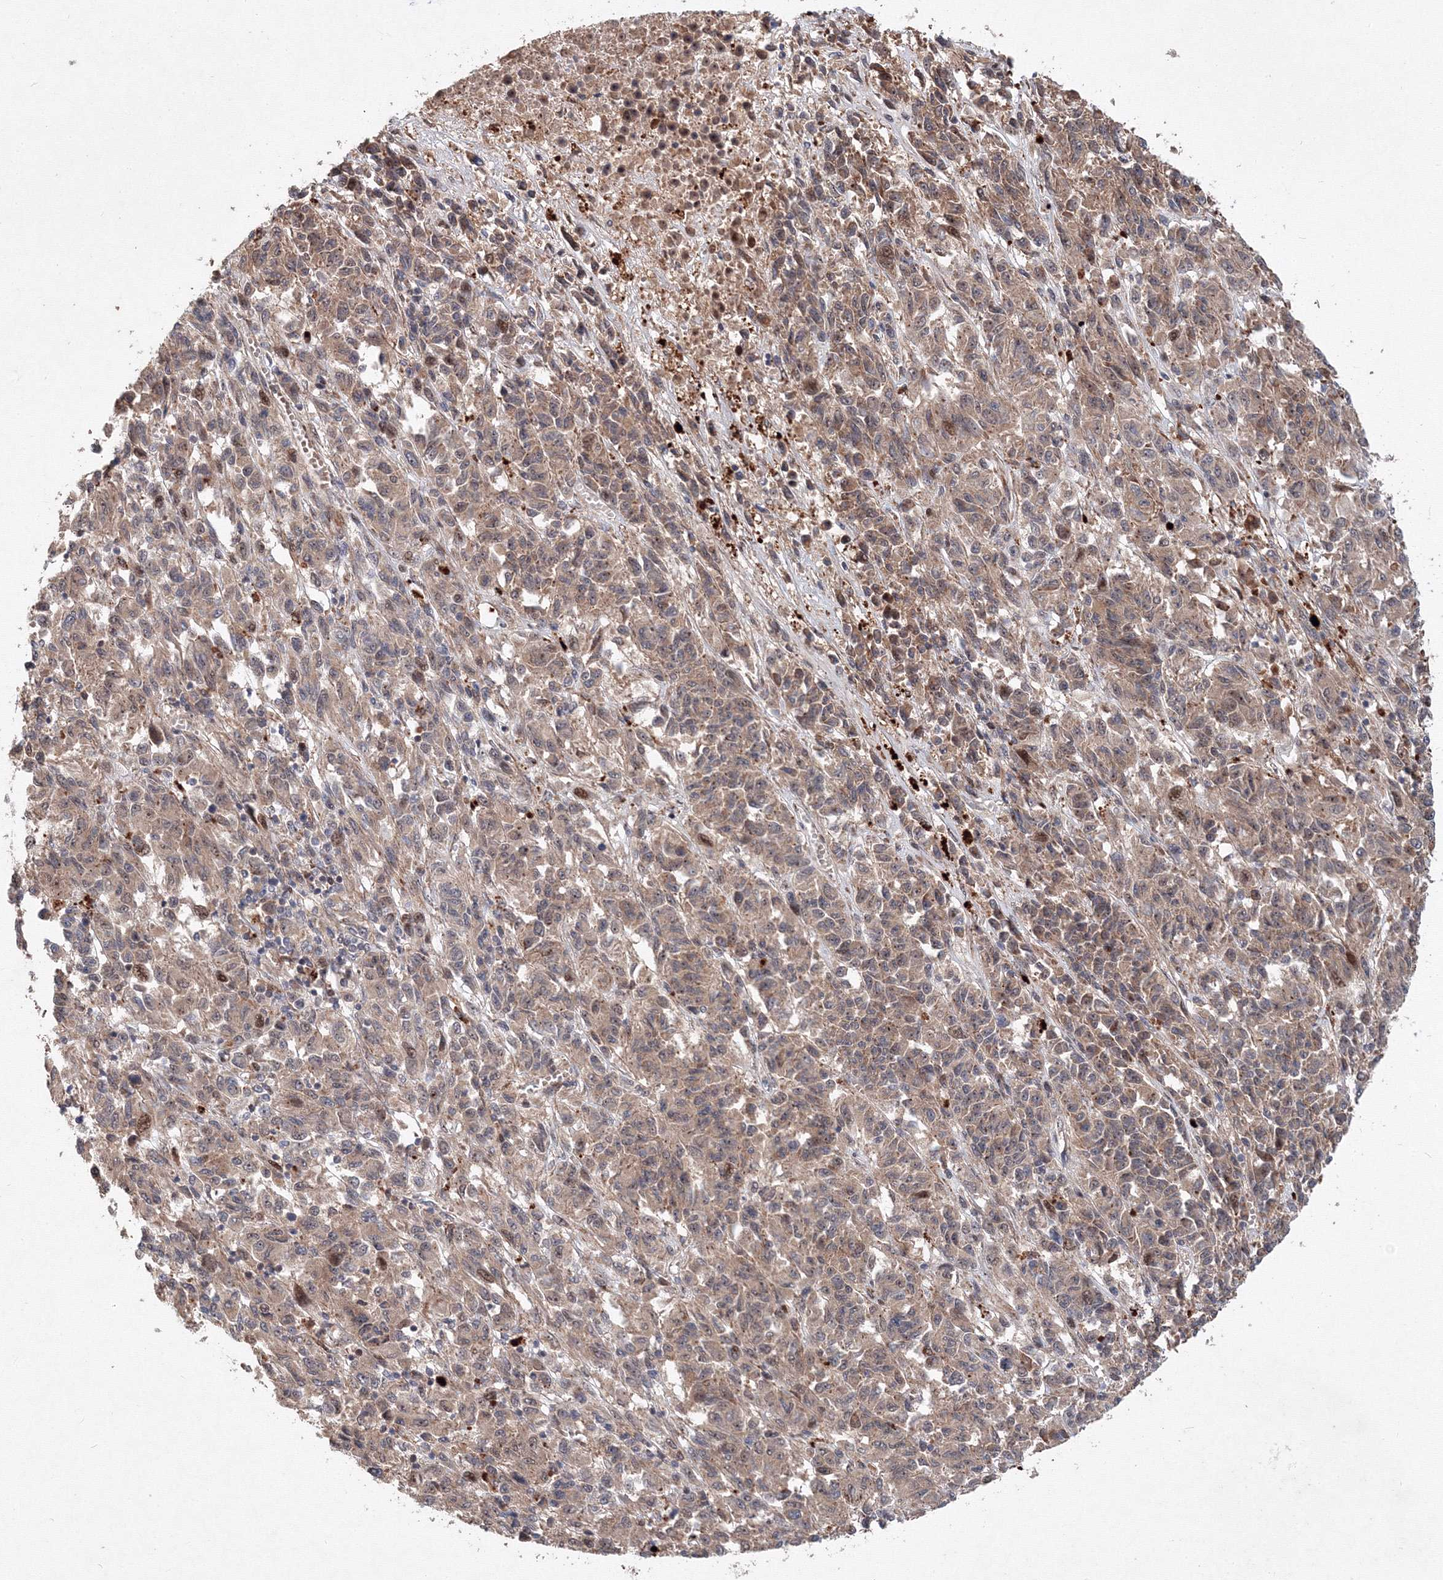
{"staining": {"intensity": "moderate", "quantity": ">75%", "location": "cytoplasmic/membranous,nuclear"}, "tissue": "melanoma", "cell_type": "Tumor cells", "image_type": "cancer", "snomed": [{"axis": "morphology", "description": "Malignant melanoma, Metastatic site"}, {"axis": "topography", "description": "Lung"}], "caption": "Malignant melanoma (metastatic site) tissue demonstrates moderate cytoplasmic/membranous and nuclear positivity in about >75% of tumor cells, visualized by immunohistochemistry.", "gene": "ANKAR", "patient": {"sex": "male", "age": 64}}